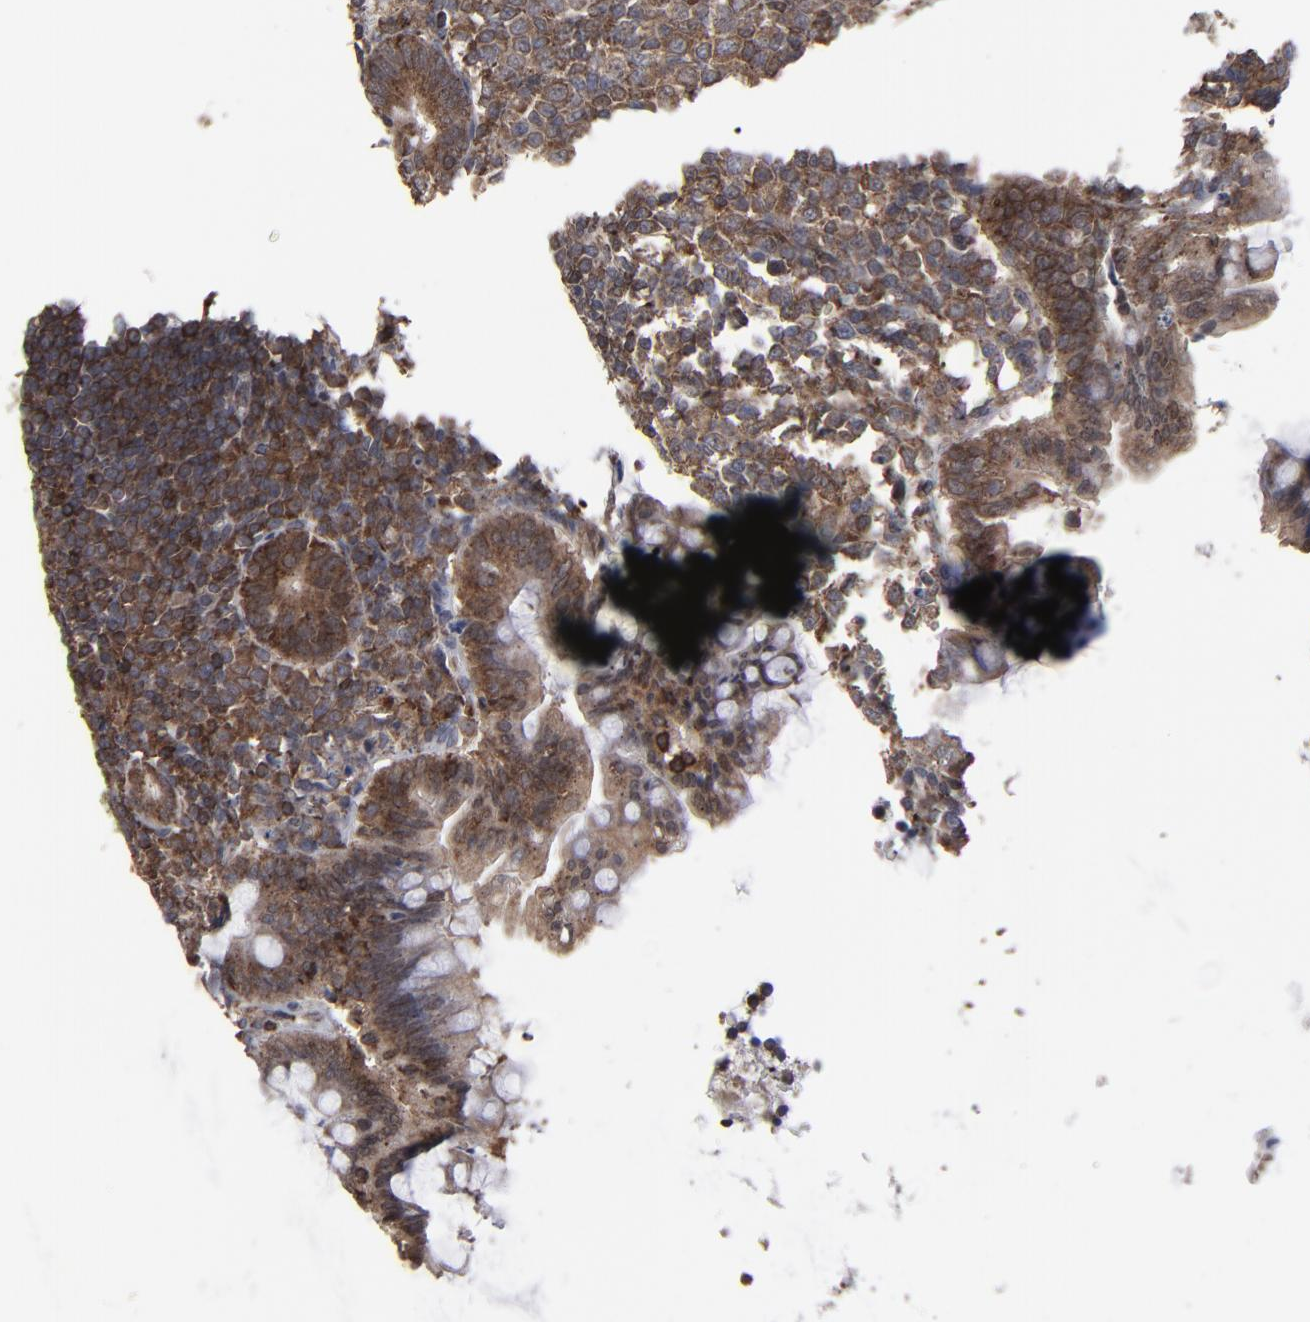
{"staining": {"intensity": "moderate", "quantity": ">75%", "location": "cytoplasmic/membranous"}, "tissue": "appendix", "cell_type": "Glandular cells", "image_type": "normal", "snomed": [{"axis": "morphology", "description": "Normal tissue, NOS"}, {"axis": "topography", "description": "Appendix"}], "caption": "Protein expression analysis of normal appendix exhibits moderate cytoplasmic/membranous expression in approximately >75% of glandular cells. (IHC, brightfield microscopy, high magnification).", "gene": "KIAA2026", "patient": {"sex": "female", "age": 66}}